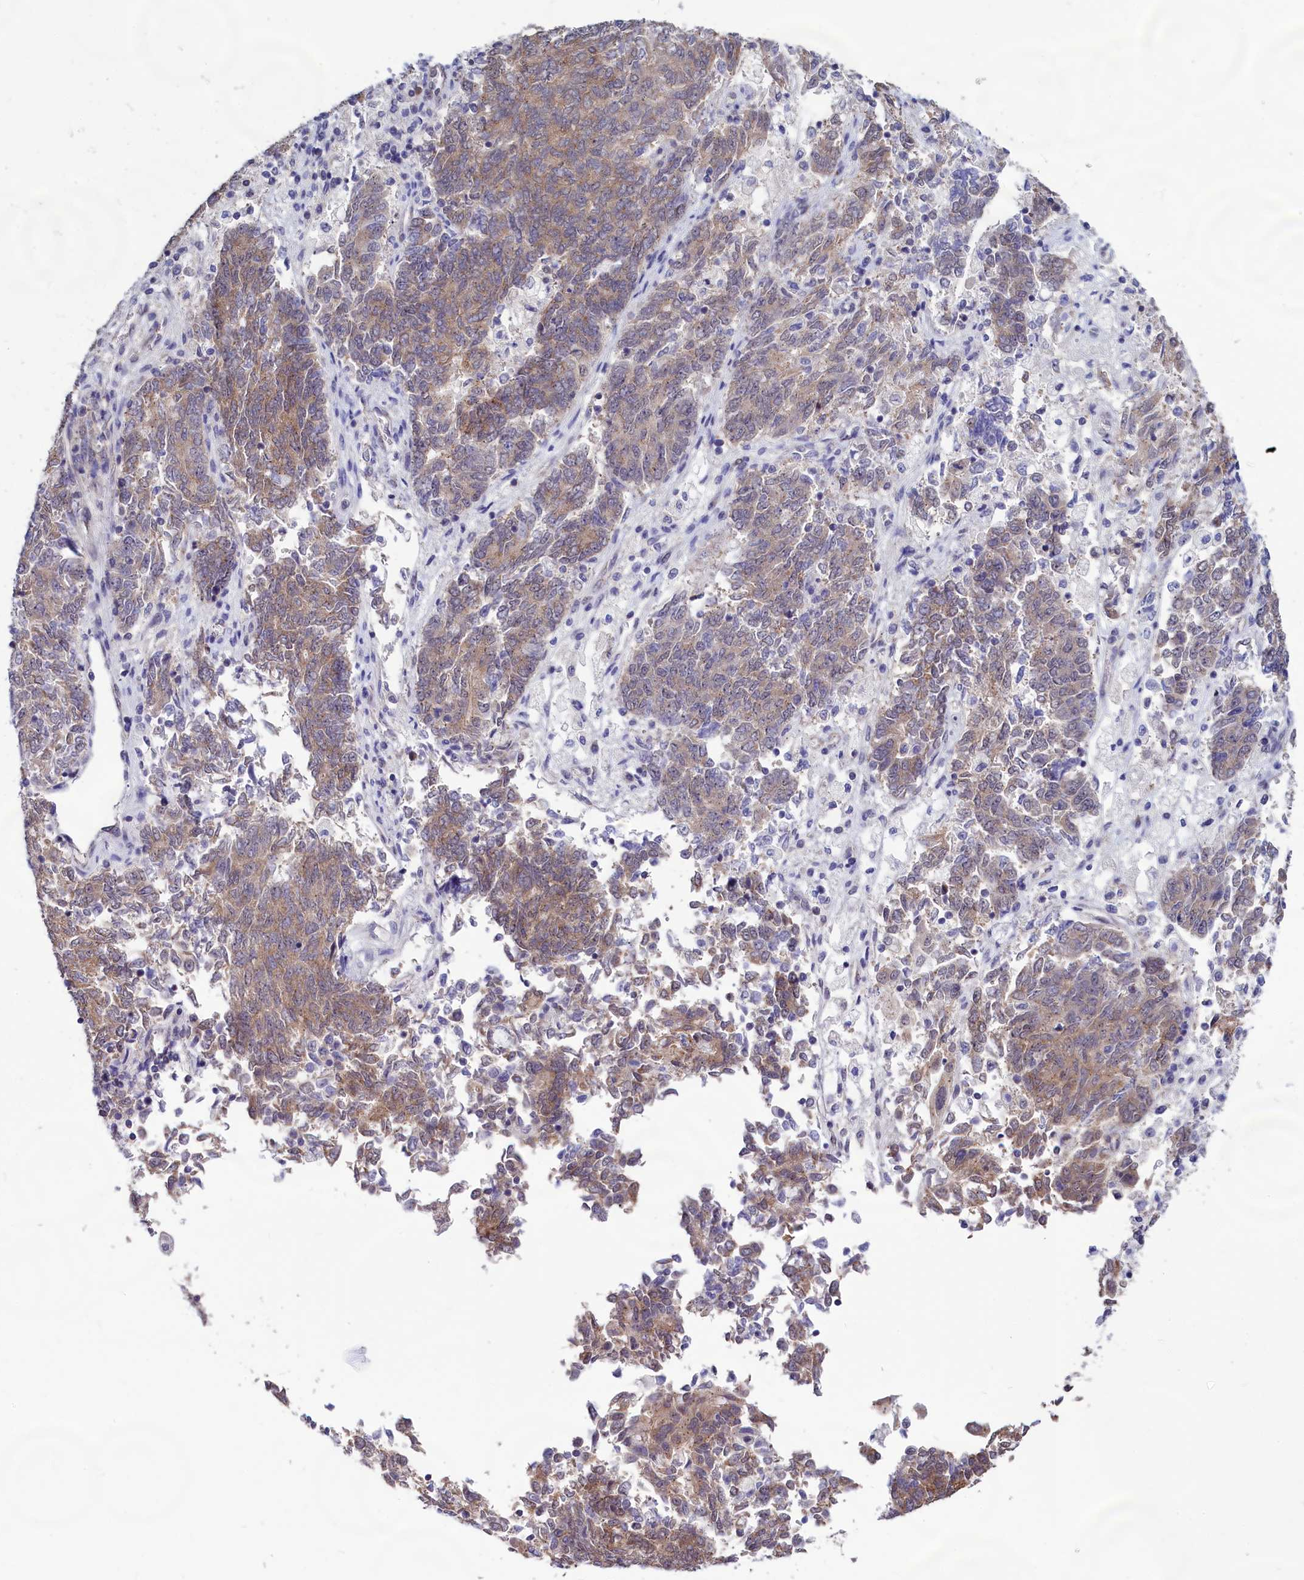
{"staining": {"intensity": "moderate", "quantity": ">75%", "location": "cytoplasmic/membranous"}, "tissue": "endometrial cancer", "cell_type": "Tumor cells", "image_type": "cancer", "snomed": [{"axis": "morphology", "description": "Adenocarcinoma, NOS"}, {"axis": "topography", "description": "Endometrium"}], "caption": "This is an image of IHC staining of endometrial adenocarcinoma, which shows moderate positivity in the cytoplasmic/membranous of tumor cells.", "gene": "SEC24C", "patient": {"sex": "female", "age": 80}}